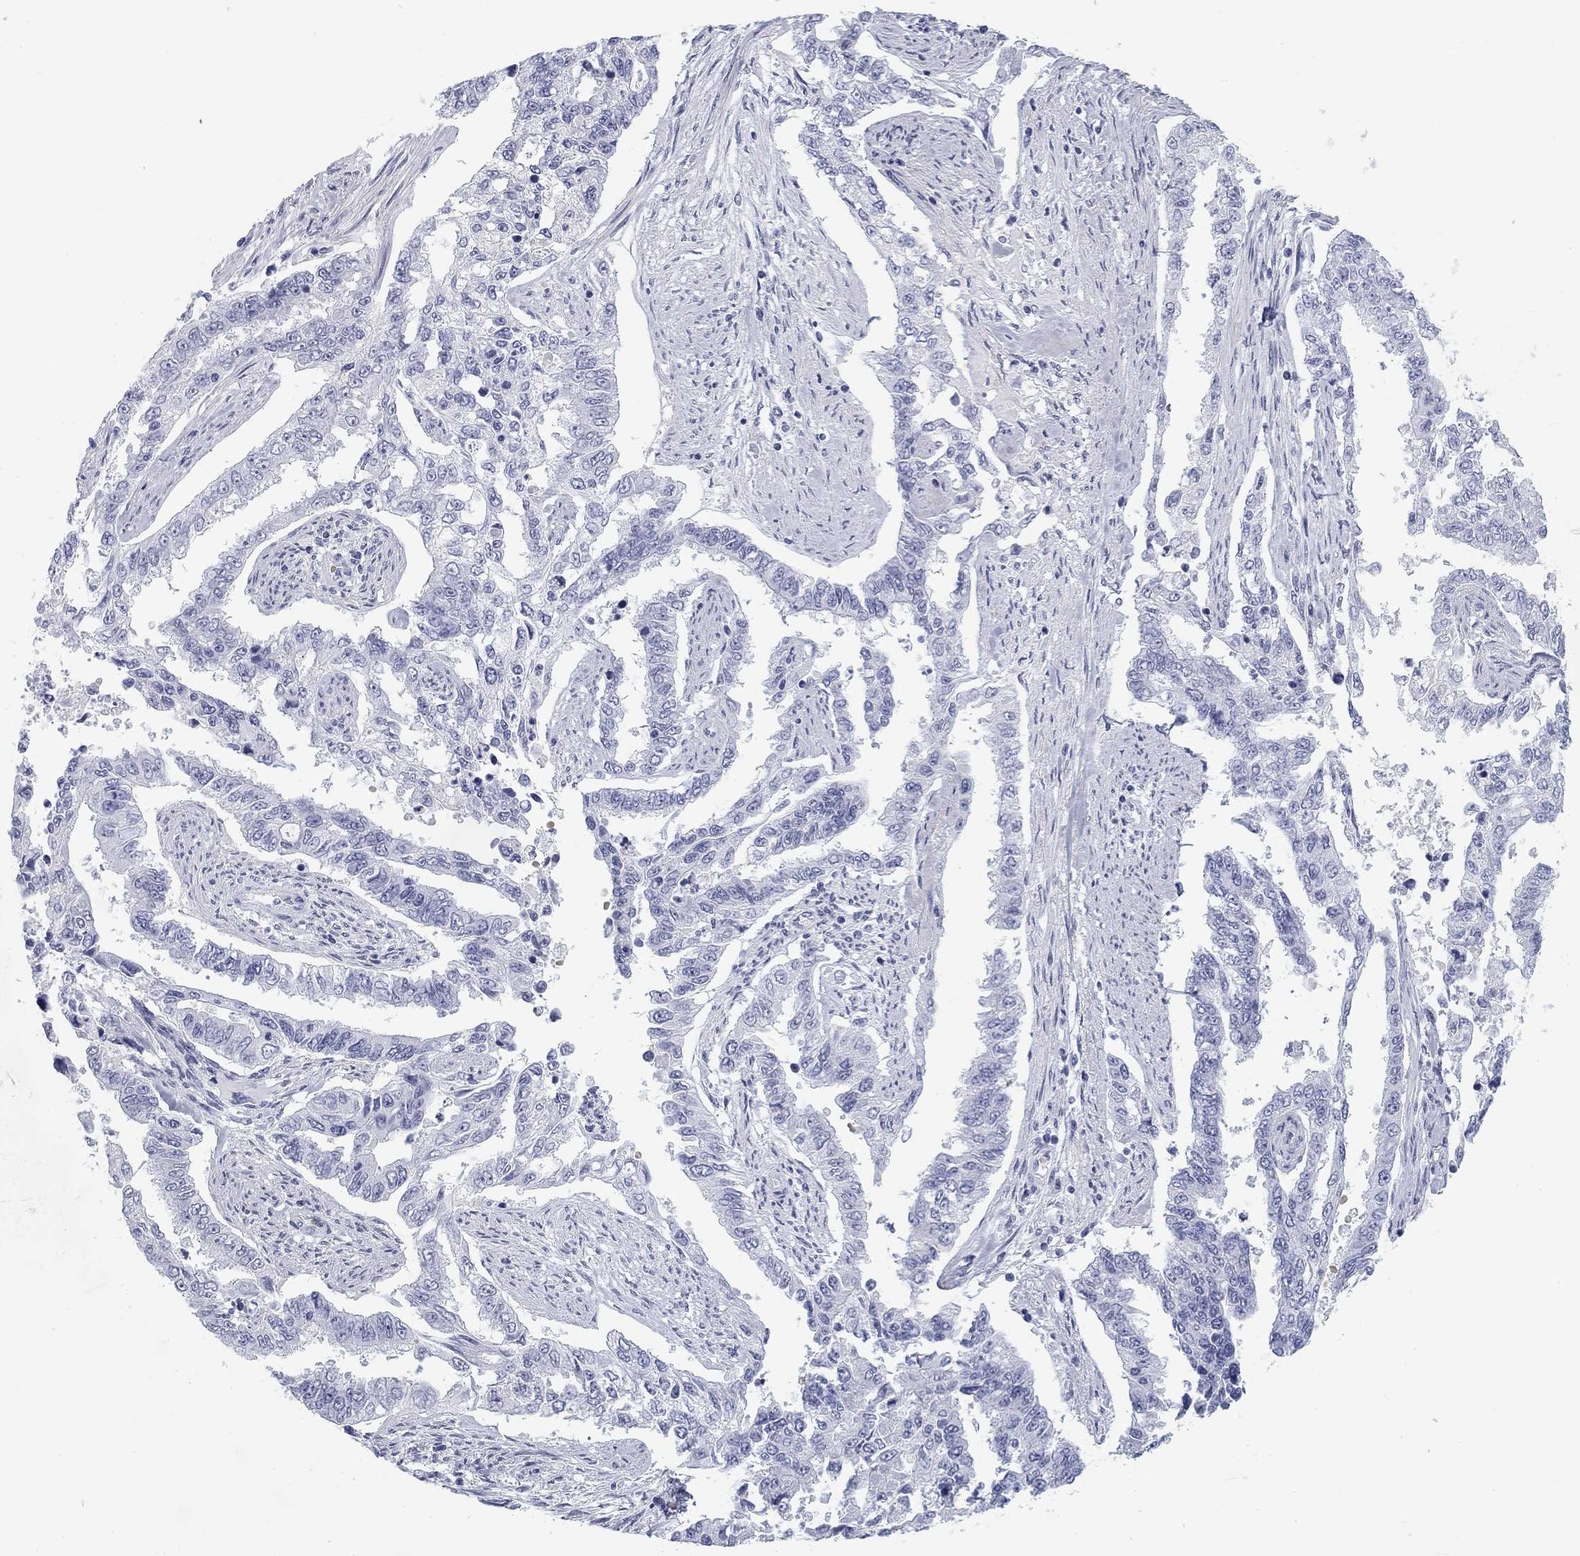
{"staining": {"intensity": "negative", "quantity": "none", "location": "none"}, "tissue": "endometrial cancer", "cell_type": "Tumor cells", "image_type": "cancer", "snomed": [{"axis": "morphology", "description": "Adenocarcinoma, NOS"}, {"axis": "topography", "description": "Uterus"}], "caption": "A high-resolution photomicrograph shows immunohistochemistry (IHC) staining of endometrial adenocarcinoma, which reveals no significant positivity in tumor cells.", "gene": "CALB1", "patient": {"sex": "female", "age": 59}}